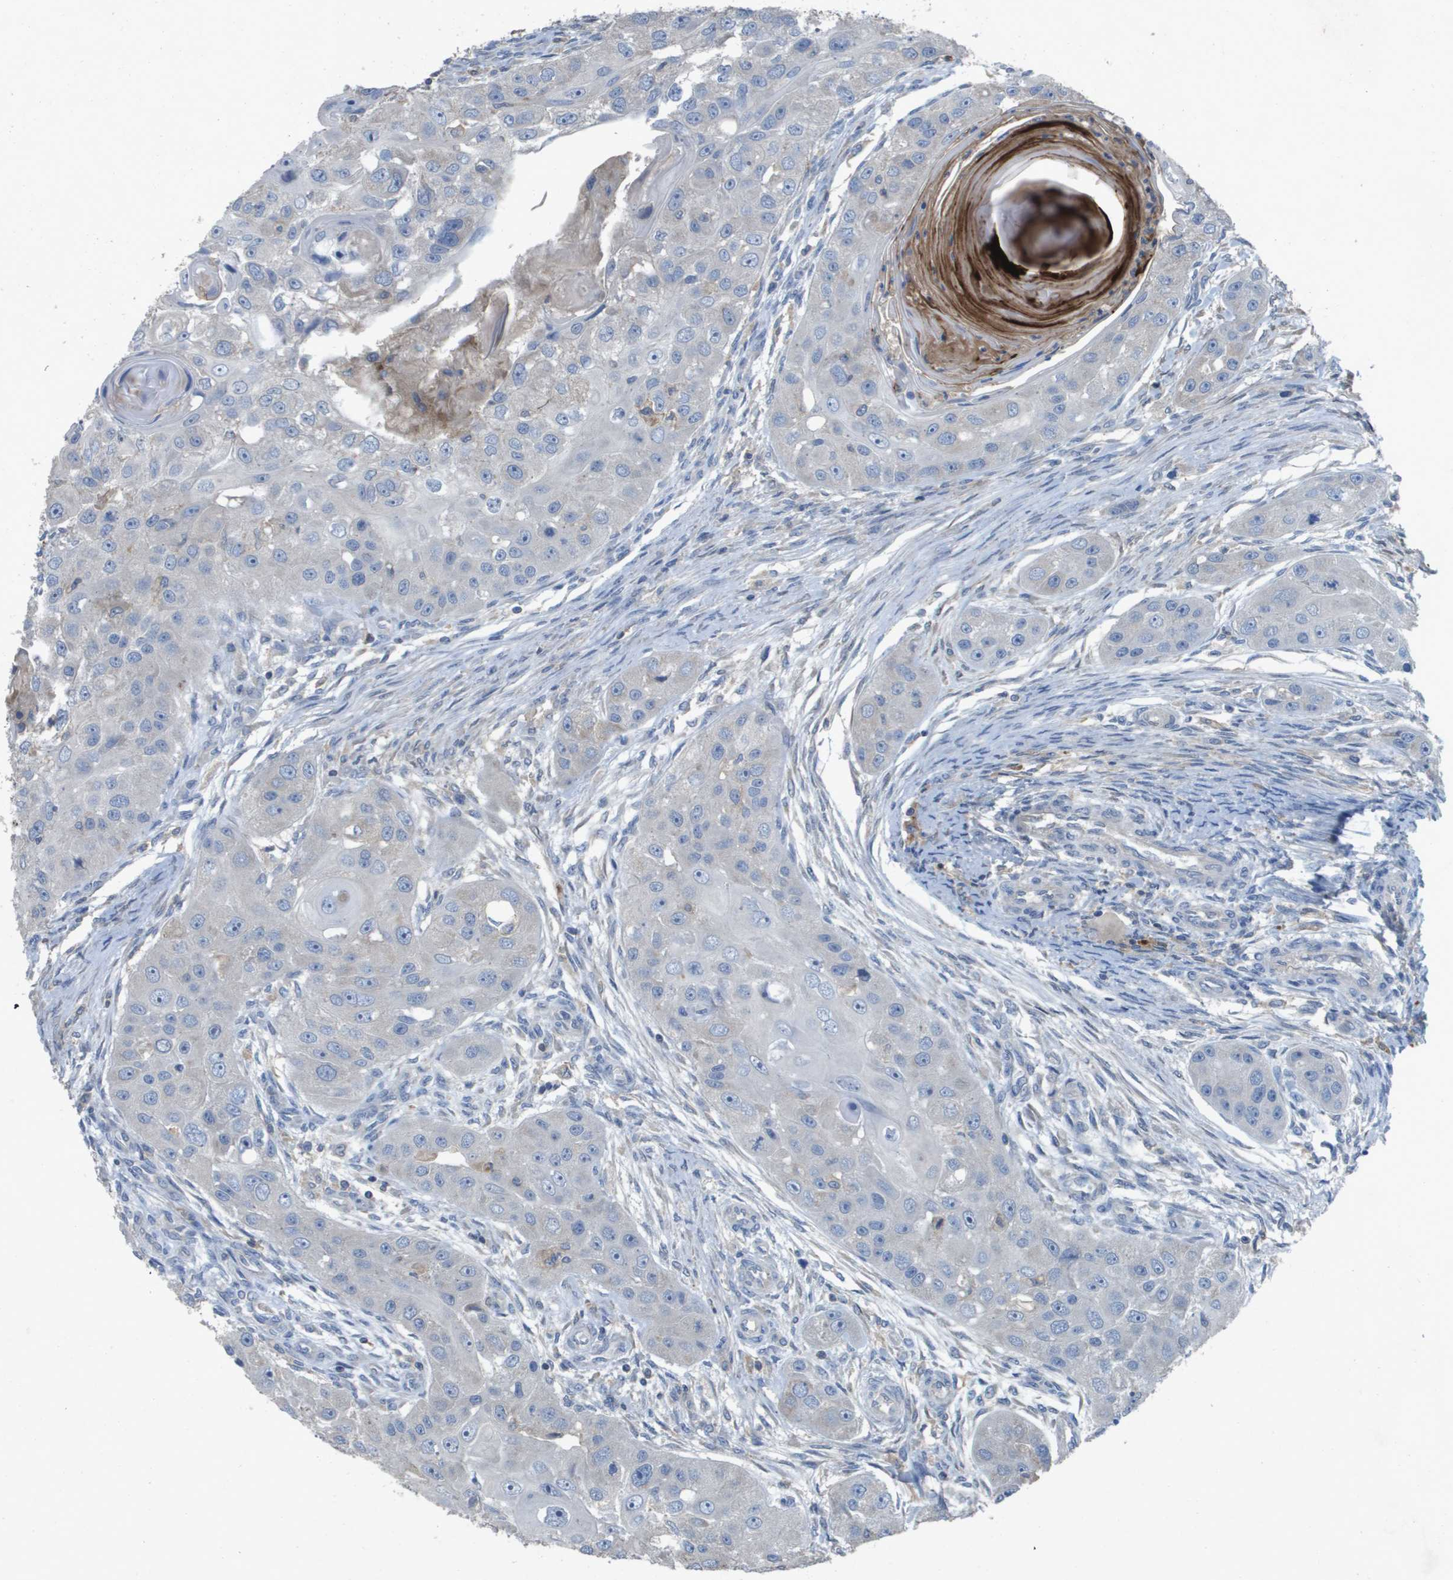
{"staining": {"intensity": "negative", "quantity": "none", "location": "none"}, "tissue": "head and neck cancer", "cell_type": "Tumor cells", "image_type": "cancer", "snomed": [{"axis": "morphology", "description": "Normal tissue, NOS"}, {"axis": "morphology", "description": "Squamous cell carcinoma, NOS"}, {"axis": "topography", "description": "Skeletal muscle"}, {"axis": "topography", "description": "Head-Neck"}], "caption": "IHC photomicrograph of neoplastic tissue: human head and neck cancer stained with DAB (3,3'-diaminobenzidine) exhibits no significant protein expression in tumor cells. (Brightfield microscopy of DAB (3,3'-diaminobenzidine) immunohistochemistry (IHC) at high magnification).", "gene": "CLCA4", "patient": {"sex": "male", "age": 51}}